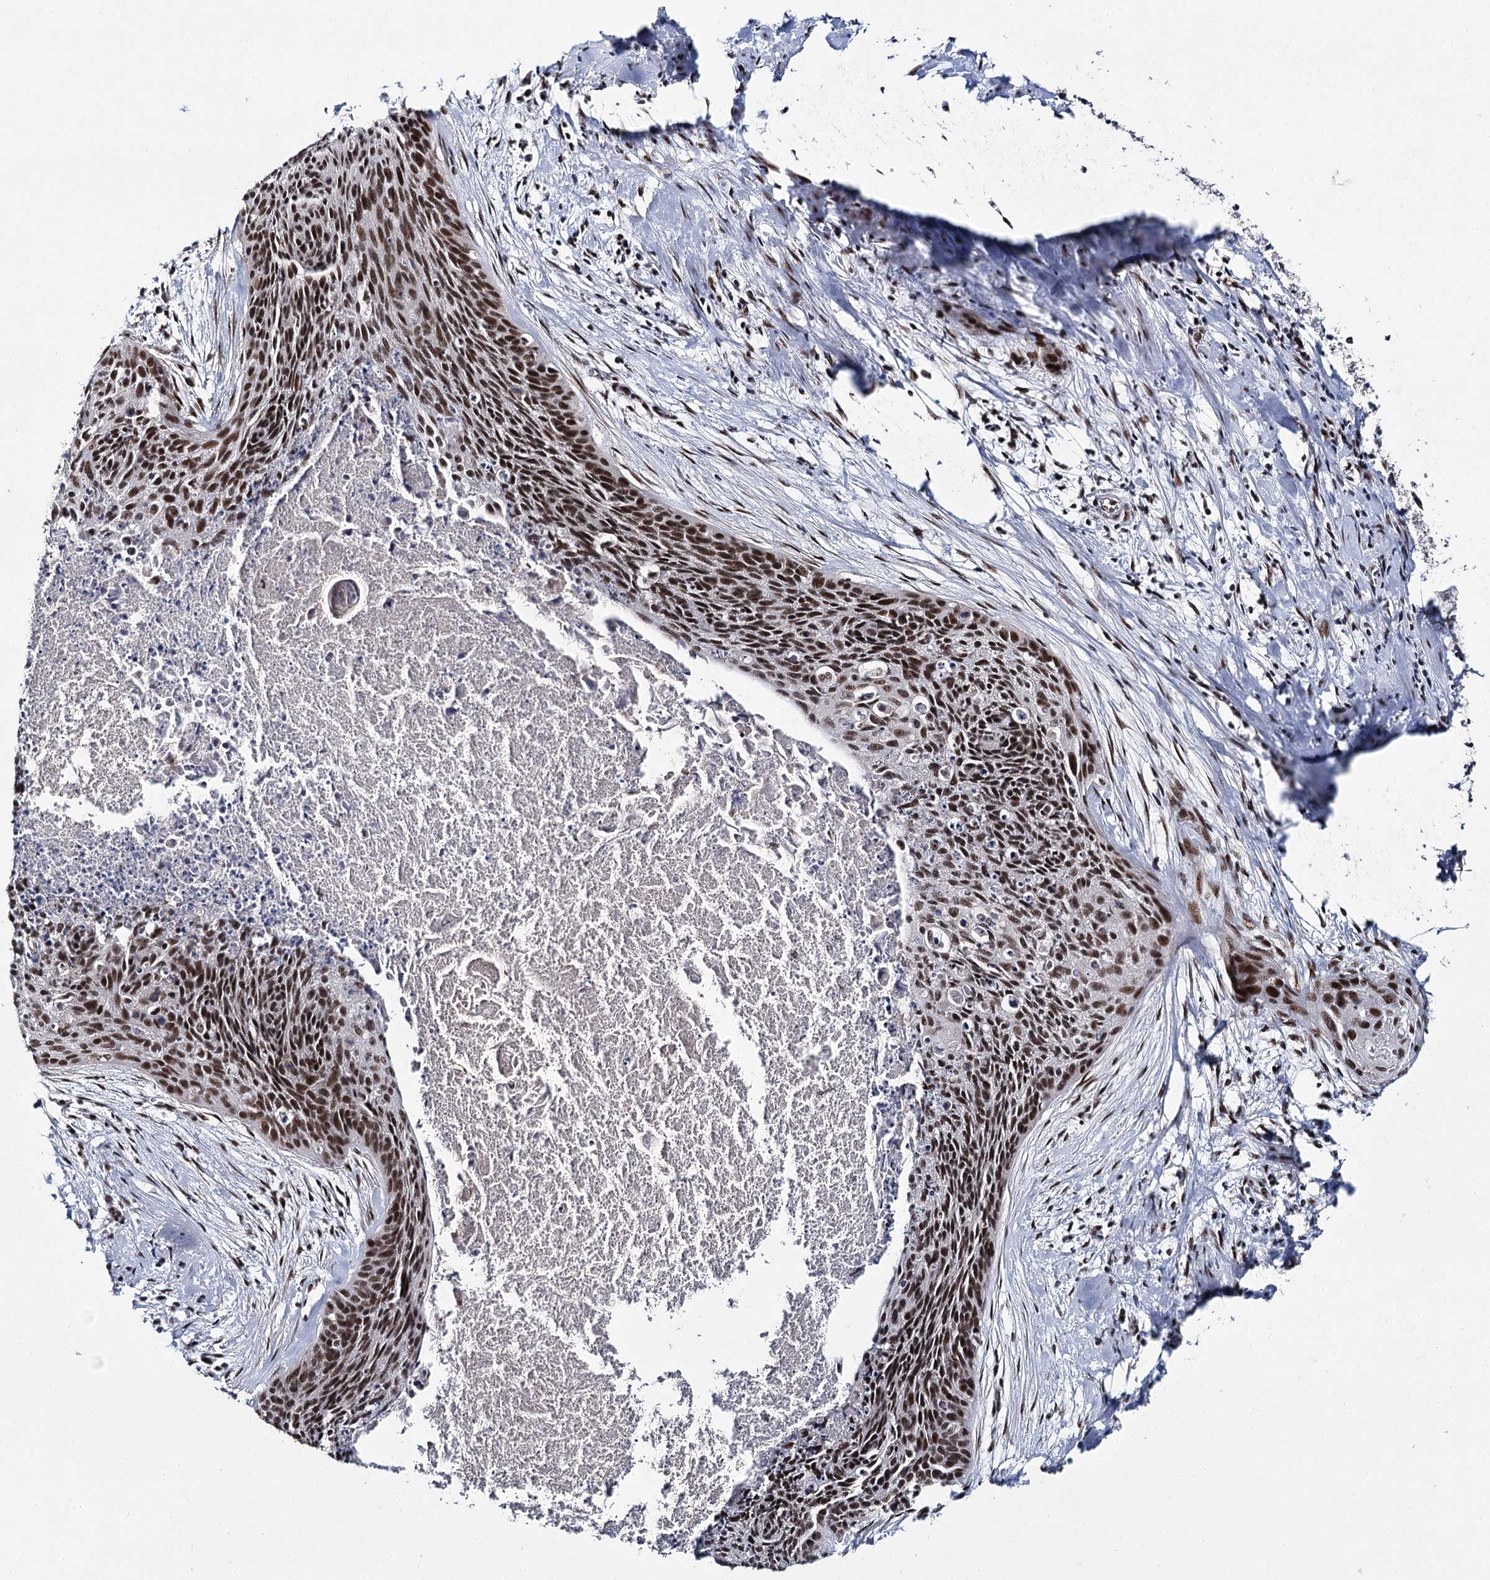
{"staining": {"intensity": "strong", "quantity": ">75%", "location": "nuclear"}, "tissue": "cervical cancer", "cell_type": "Tumor cells", "image_type": "cancer", "snomed": [{"axis": "morphology", "description": "Squamous cell carcinoma, NOS"}, {"axis": "topography", "description": "Cervix"}], "caption": "Brown immunohistochemical staining in human squamous cell carcinoma (cervical) exhibits strong nuclear staining in approximately >75% of tumor cells.", "gene": "SCAF8", "patient": {"sex": "female", "age": 55}}